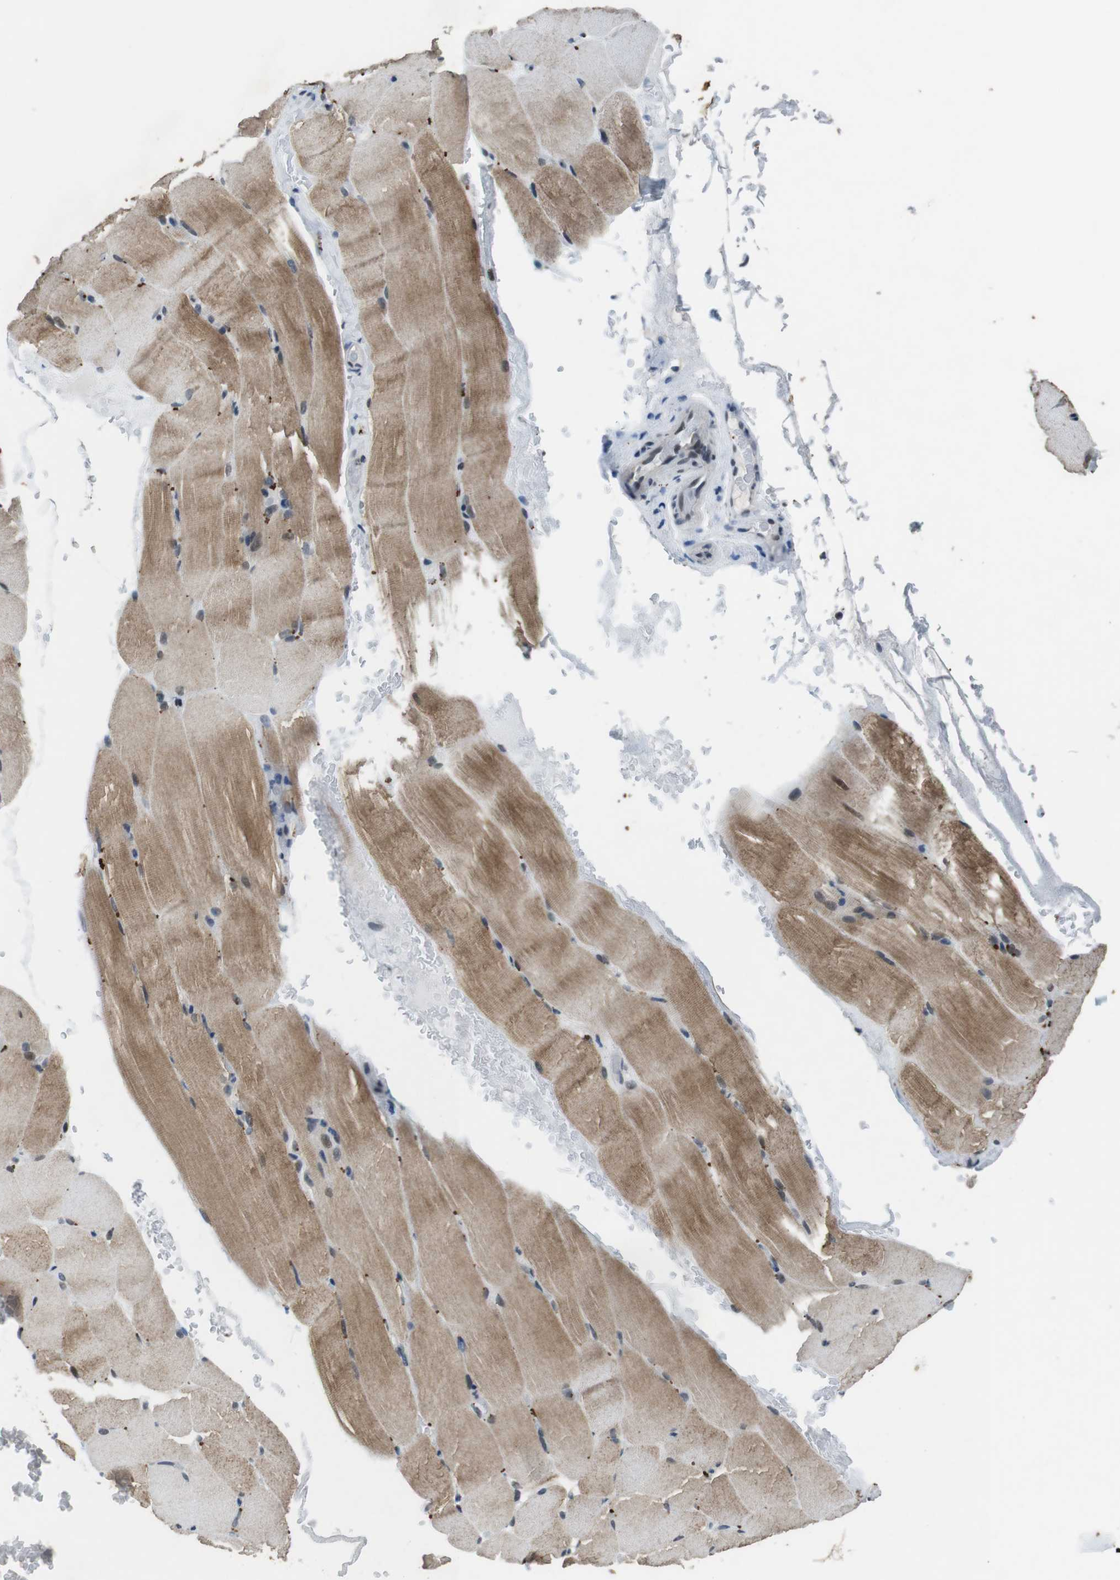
{"staining": {"intensity": "moderate", "quantity": "25%-75%", "location": "cytoplasmic/membranous"}, "tissue": "skeletal muscle", "cell_type": "Myocytes", "image_type": "normal", "snomed": [{"axis": "morphology", "description": "Normal tissue, NOS"}, {"axis": "topography", "description": "Skeletal muscle"}, {"axis": "topography", "description": "Parathyroid gland"}], "caption": "A brown stain labels moderate cytoplasmic/membranous staining of a protein in myocytes of unremarkable skeletal muscle. The protein of interest is stained brown, and the nuclei are stained in blue (DAB IHC with brightfield microscopy, high magnification).", "gene": "USP7", "patient": {"sex": "female", "age": 37}}